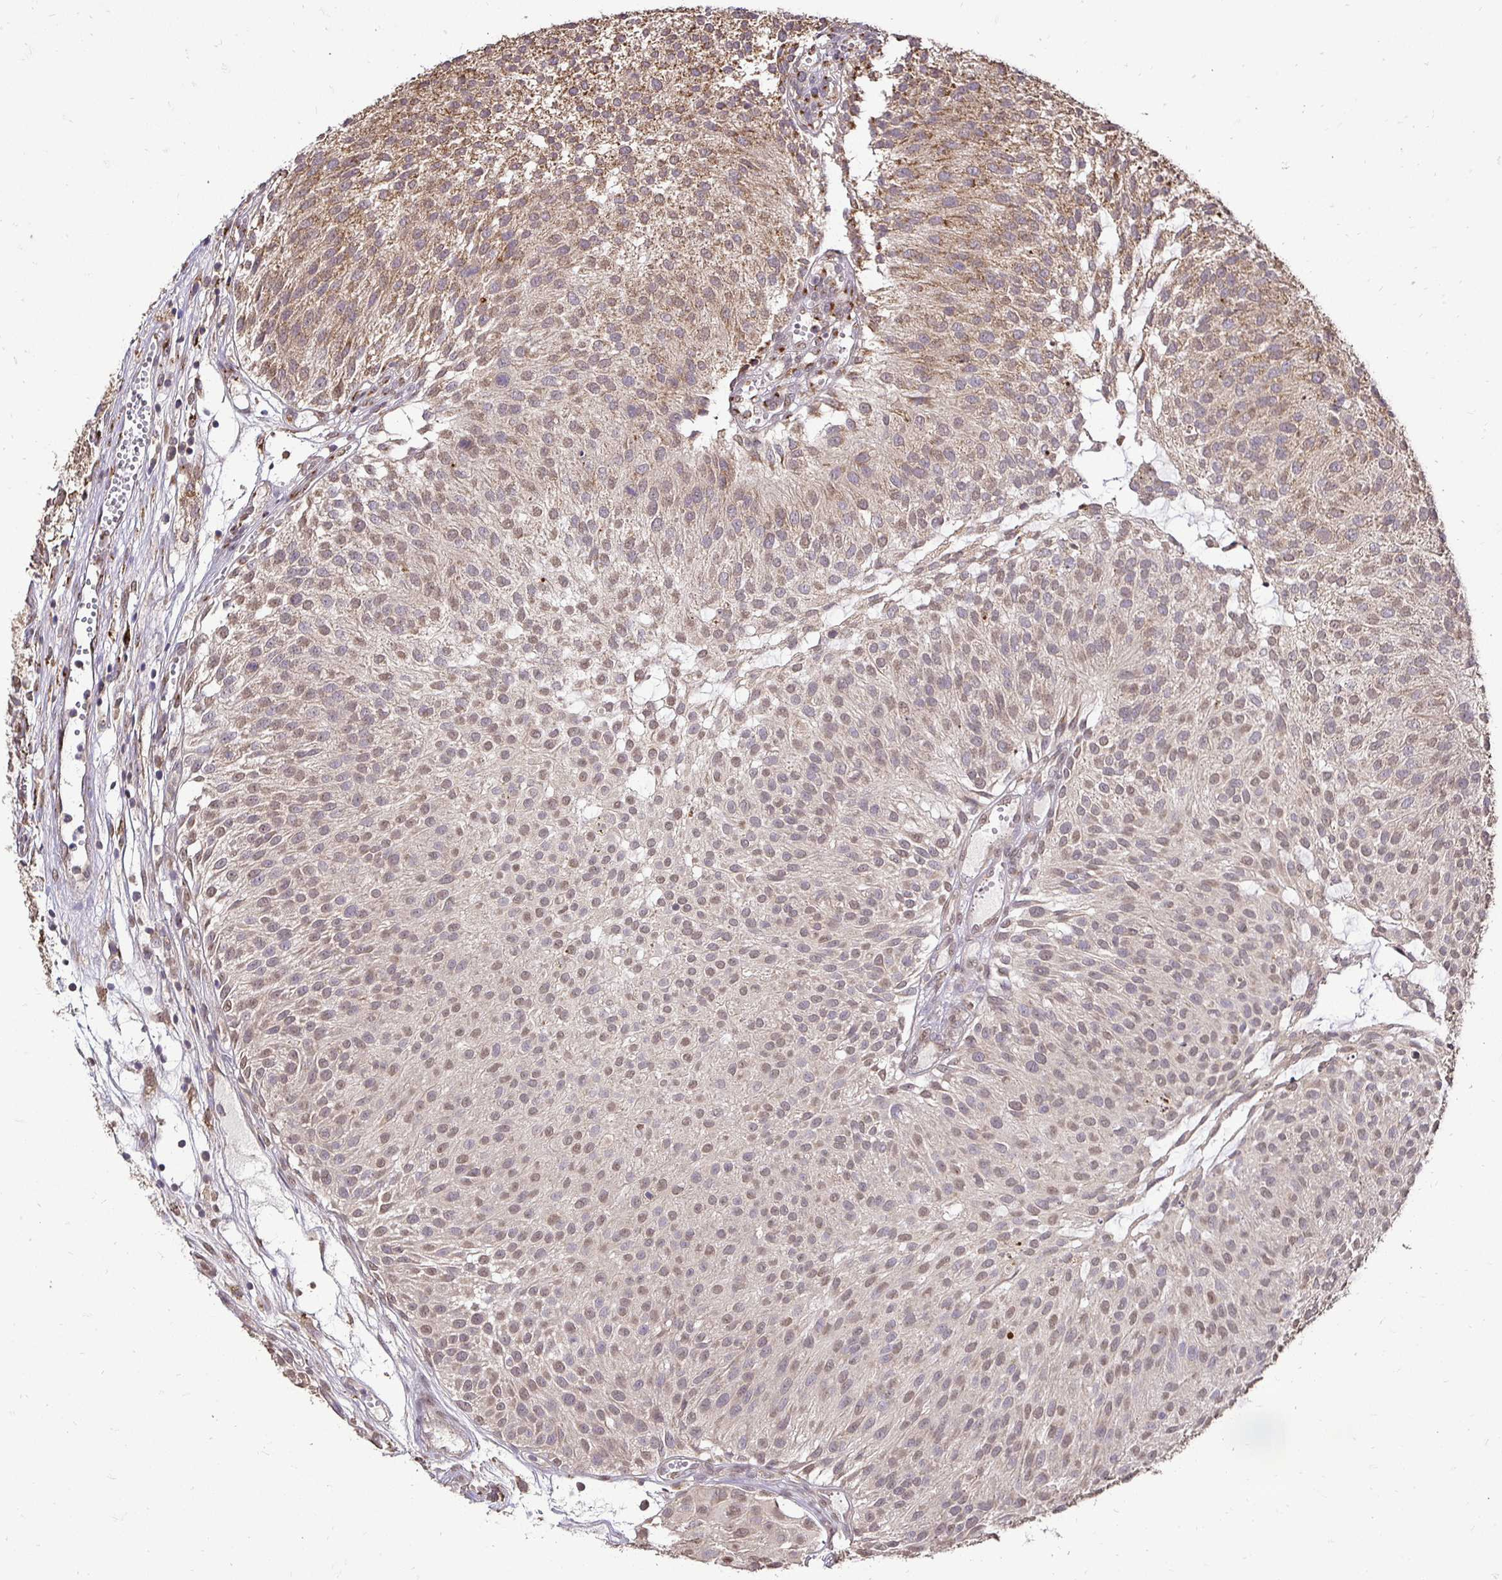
{"staining": {"intensity": "moderate", "quantity": ">75%", "location": "cytoplasmic/membranous,nuclear"}, "tissue": "urothelial cancer", "cell_type": "Tumor cells", "image_type": "cancer", "snomed": [{"axis": "morphology", "description": "Urothelial carcinoma, NOS"}, {"axis": "topography", "description": "Urinary bladder"}], "caption": "Immunohistochemistry (IHC) of human urothelial cancer demonstrates medium levels of moderate cytoplasmic/membranous and nuclear positivity in about >75% of tumor cells.", "gene": "RHEBL1", "patient": {"sex": "male", "age": 84}}